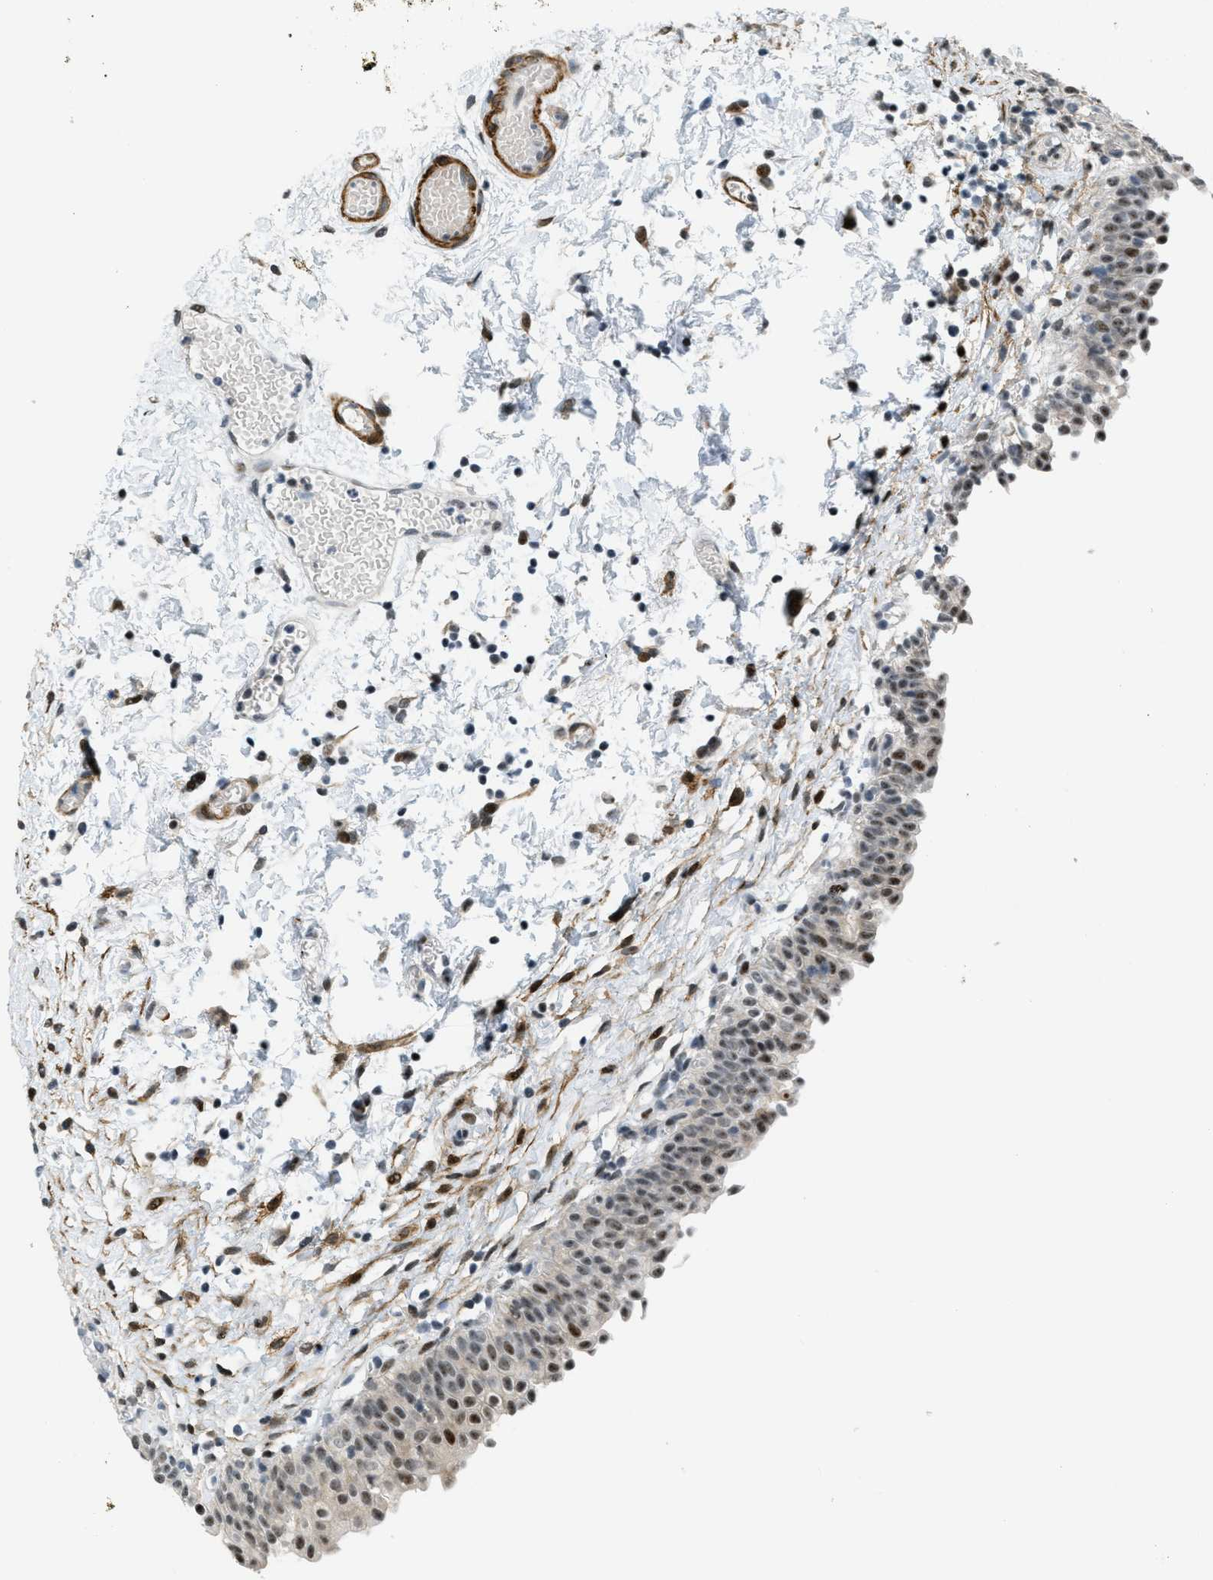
{"staining": {"intensity": "moderate", "quantity": "25%-75%", "location": "nuclear"}, "tissue": "urinary bladder", "cell_type": "Urothelial cells", "image_type": "normal", "snomed": [{"axis": "morphology", "description": "Normal tissue, NOS"}, {"axis": "topography", "description": "Urinary bladder"}], "caption": "This photomicrograph reveals benign urinary bladder stained with IHC to label a protein in brown. The nuclear of urothelial cells show moderate positivity for the protein. Nuclei are counter-stained blue.", "gene": "ZDHHC23", "patient": {"sex": "male", "age": 55}}